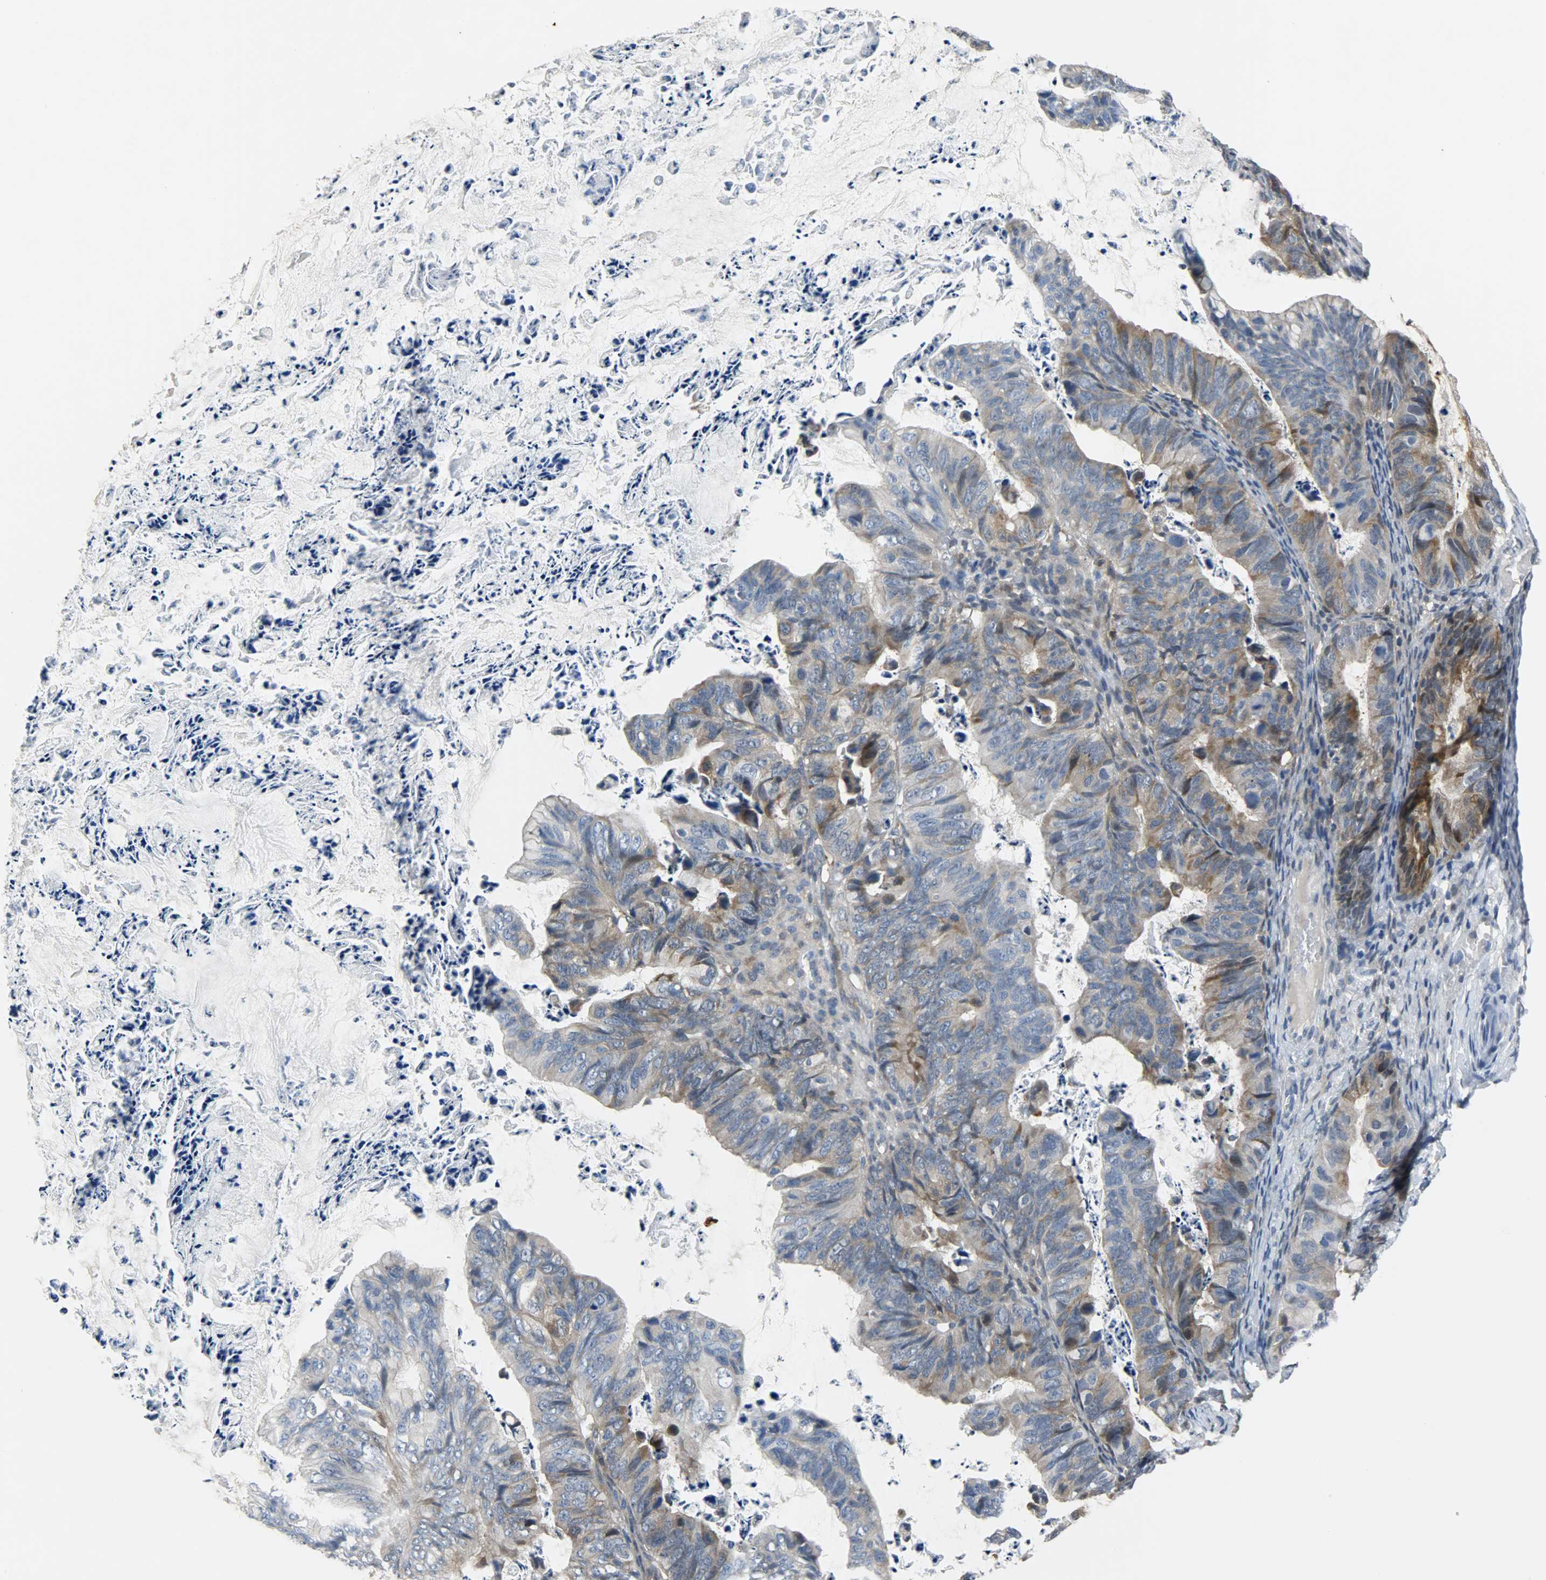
{"staining": {"intensity": "moderate", "quantity": "25%-75%", "location": "cytoplasmic/membranous"}, "tissue": "ovarian cancer", "cell_type": "Tumor cells", "image_type": "cancer", "snomed": [{"axis": "morphology", "description": "Cystadenocarcinoma, mucinous, NOS"}, {"axis": "topography", "description": "Ovary"}], "caption": "Protein expression analysis of ovarian cancer demonstrates moderate cytoplasmic/membranous expression in about 25%-75% of tumor cells. The protein is stained brown, and the nuclei are stained in blue (DAB IHC with brightfield microscopy, high magnification).", "gene": "EIF4EBP1", "patient": {"sex": "female", "age": 36}}